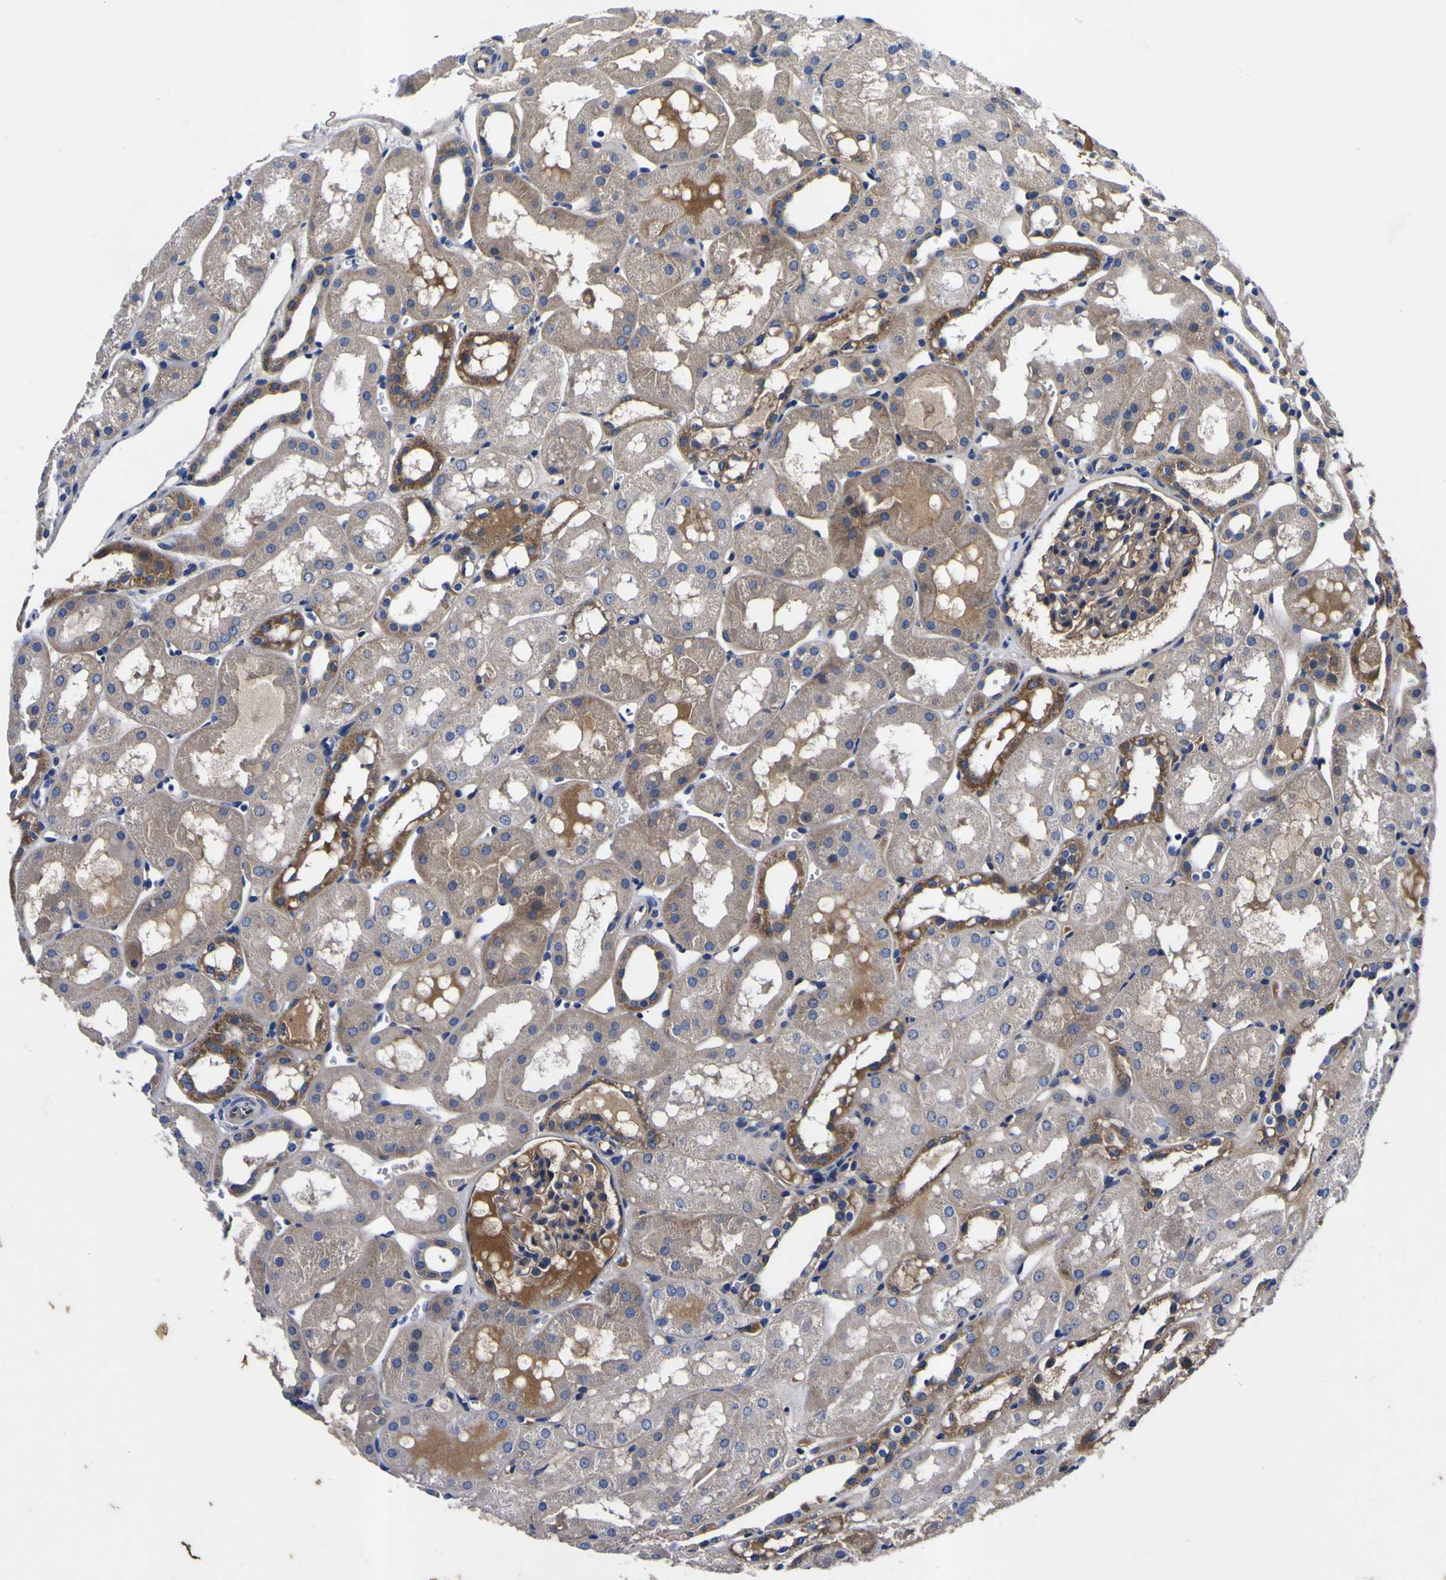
{"staining": {"intensity": "moderate", "quantity": ">75%", "location": "cytoplasmic/membranous"}, "tissue": "kidney", "cell_type": "Cells in glomeruli", "image_type": "normal", "snomed": [{"axis": "morphology", "description": "Normal tissue, NOS"}, {"axis": "topography", "description": "Kidney"}, {"axis": "topography", "description": "Urinary bladder"}], "caption": "Moderate cytoplasmic/membranous protein expression is appreciated in about >75% of cells in glomeruli in kidney.", "gene": "VASN", "patient": {"sex": "male", "age": 16}}